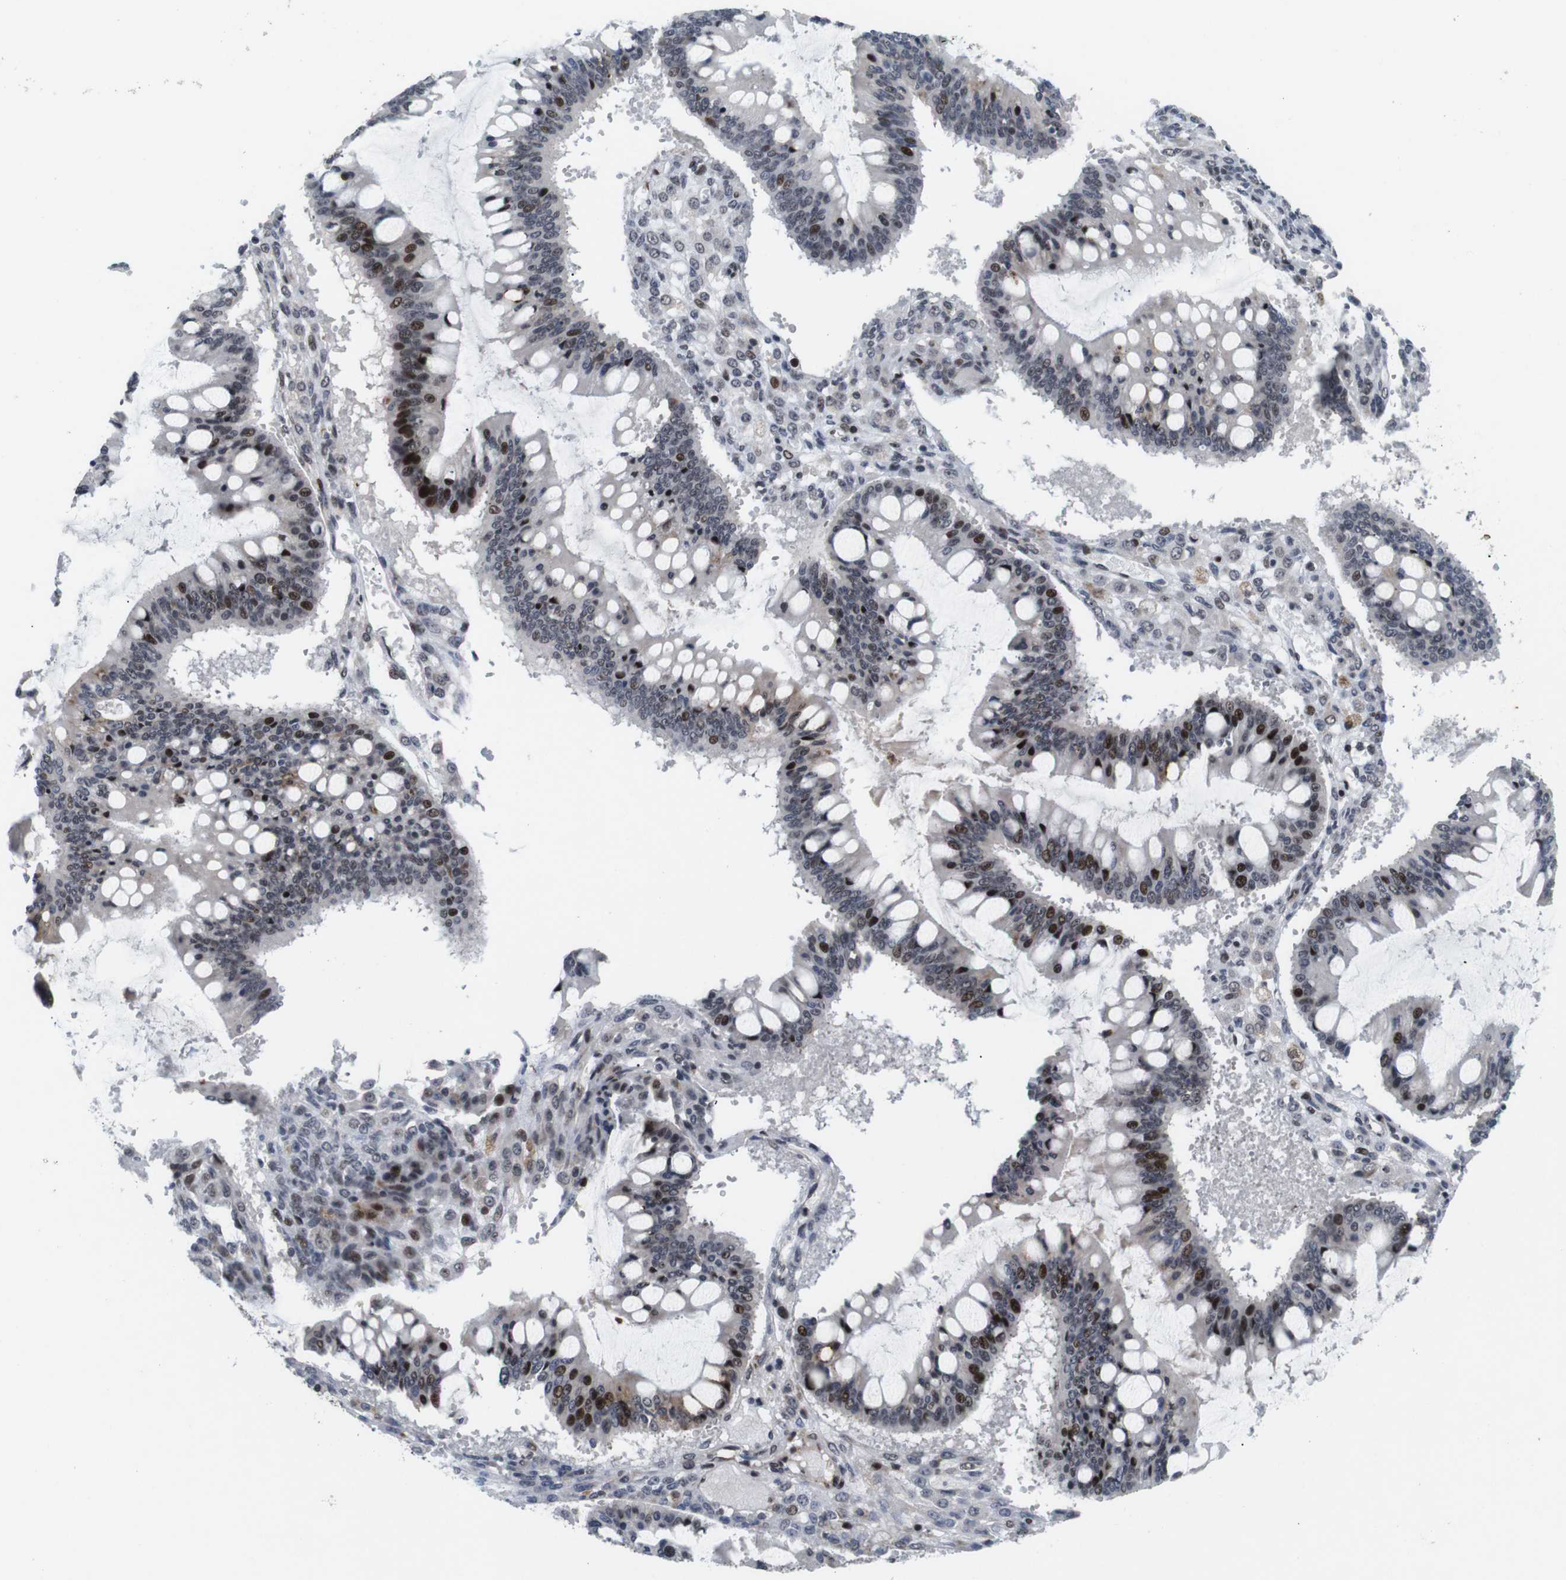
{"staining": {"intensity": "strong", "quantity": "25%-75%", "location": "nuclear"}, "tissue": "ovarian cancer", "cell_type": "Tumor cells", "image_type": "cancer", "snomed": [{"axis": "morphology", "description": "Cystadenocarcinoma, mucinous, NOS"}, {"axis": "topography", "description": "Ovary"}], "caption": "Mucinous cystadenocarcinoma (ovarian) was stained to show a protein in brown. There is high levels of strong nuclear expression in about 25%-75% of tumor cells.", "gene": "EIF4G1", "patient": {"sex": "female", "age": 73}}